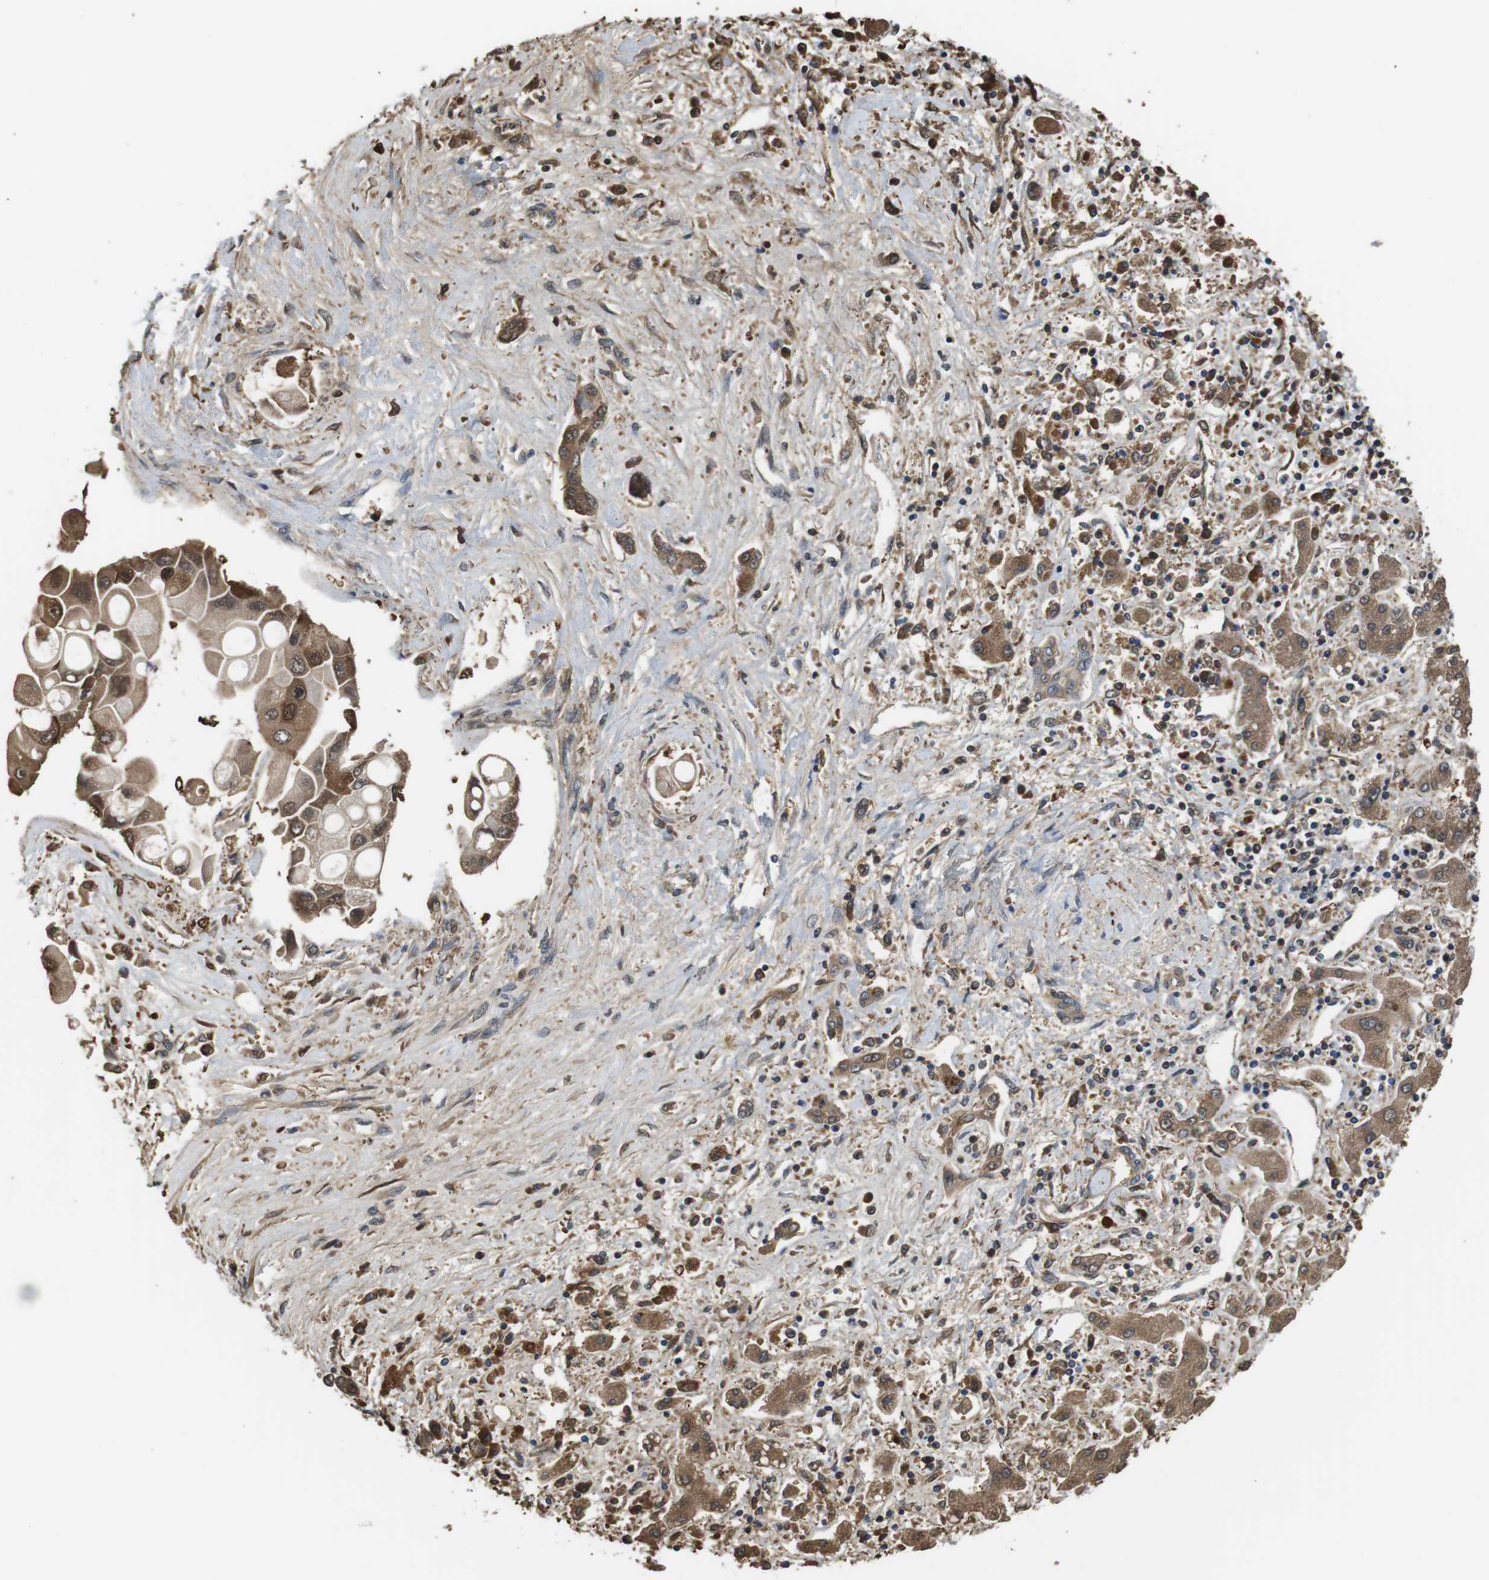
{"staining": {"intensity": "moderate", "quantity": ">75%", "location": "cytoplasmic/membranous,nuclear"}, "tissue": "liver cancer", "cell_type": "Tumor cells", "image_type": "cancer", "snomed": [{"axis": "morphology", "description": "Cholangiocarcinoma"}, {"axis": "topography", "description": "Liver"}], "caption": "Human liver cancer stained for a protein (brown) displays moderate cytoplasmic/membranous and nuclear positive positivity in approximately >75% of tumor cells.", "gene": "LDHA", "patient": {"sex": "male", "age": 50}}